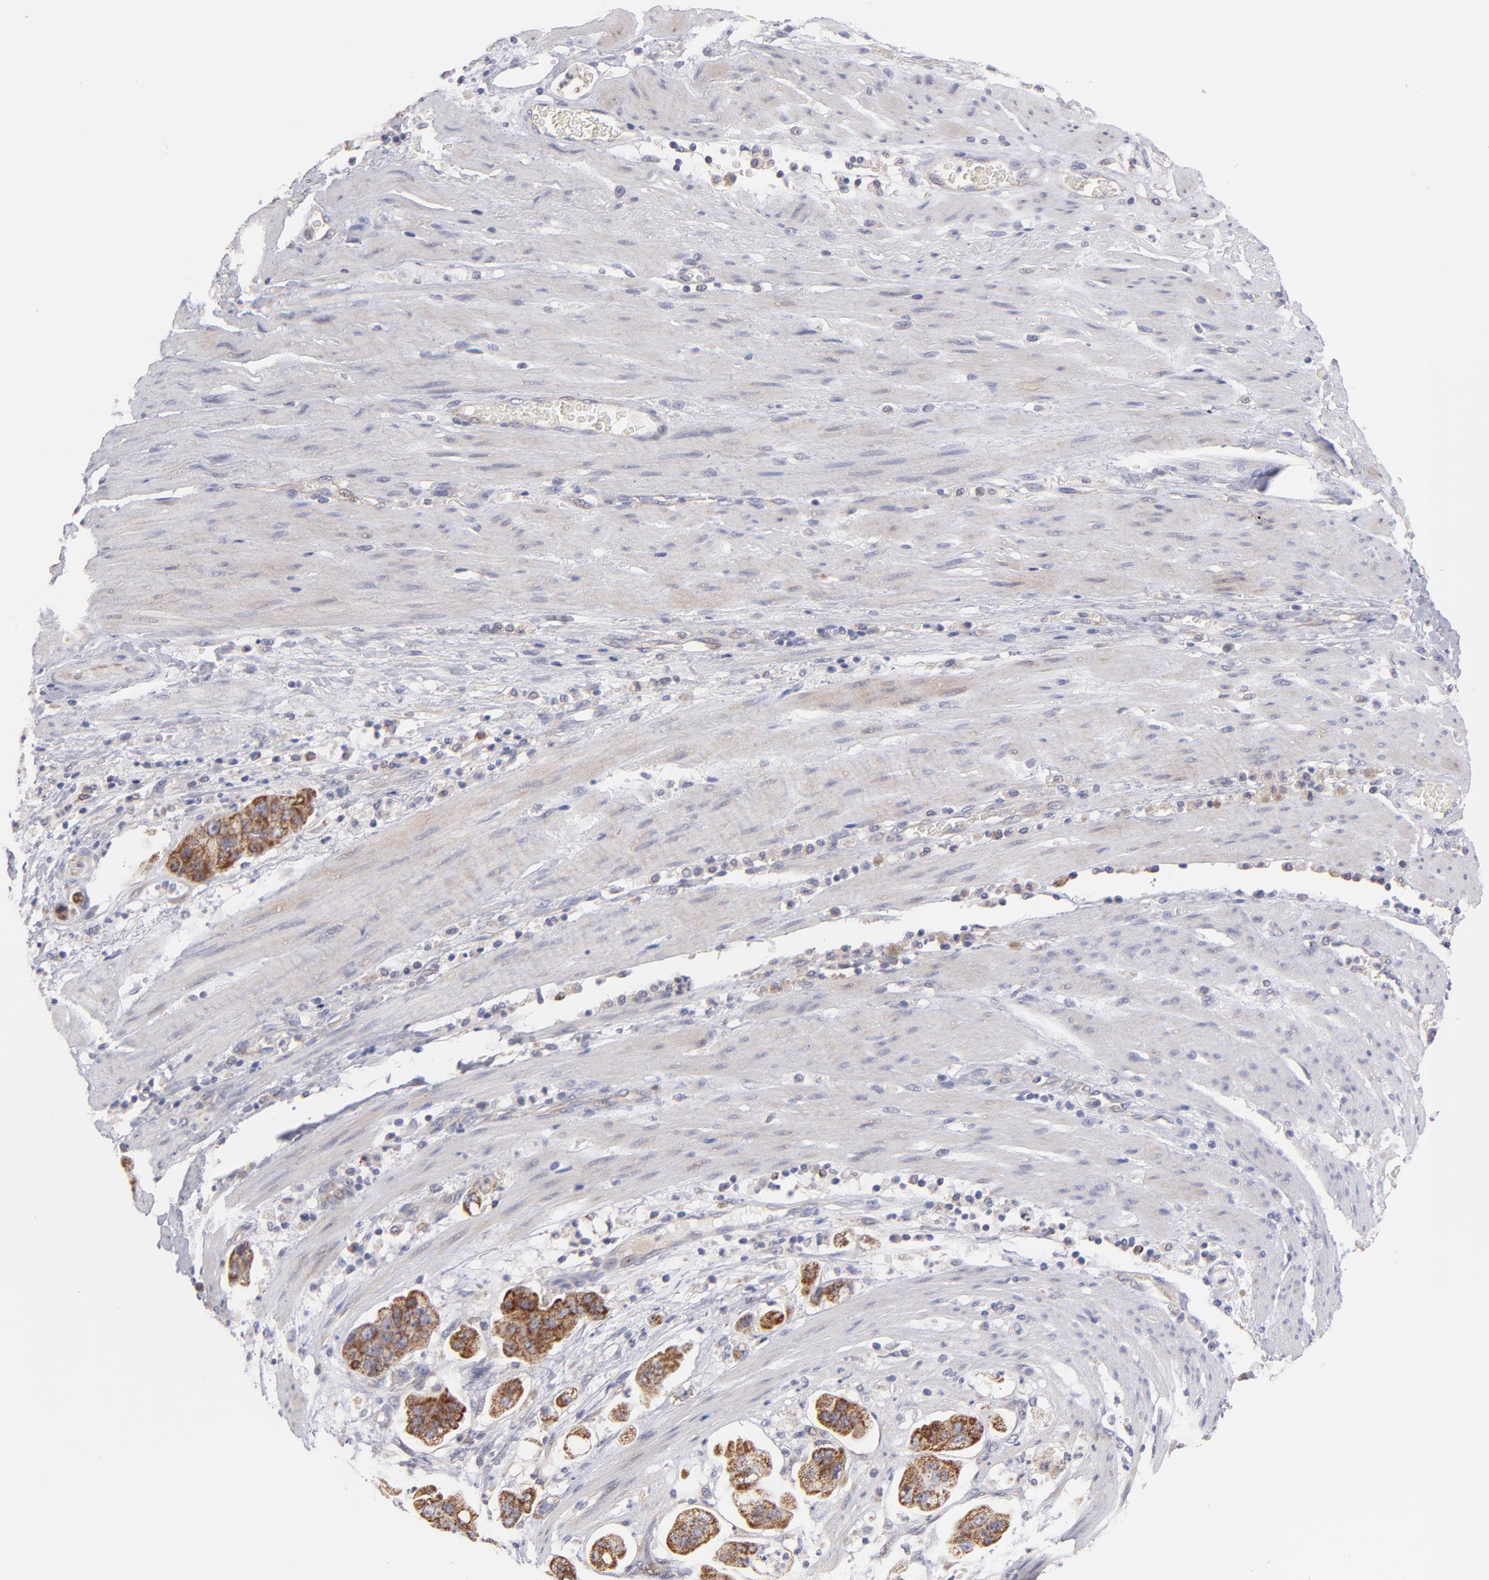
{"staining": {"intensity": "moderate", "quantity": ">75%", "location": "cytoplasmic/membranous"}, "tissue": "stomach cancer", "cell_type": "Tumor cells", "image_type": "cancer", "snomed": [{"axis": "morphology", "description": "Adenocarcinoma, NOS"}, {"axis": "topography", "description": "Stomach"}], "caption": "Approximately >75% of tumor cells in stomach cancer exhibit moderate cytoplasmic/membranous protein positivity as visualized by brown immunohistochemical staining.", "gene": "HCCS", "patient": {"sex": "male", "age": 62}}